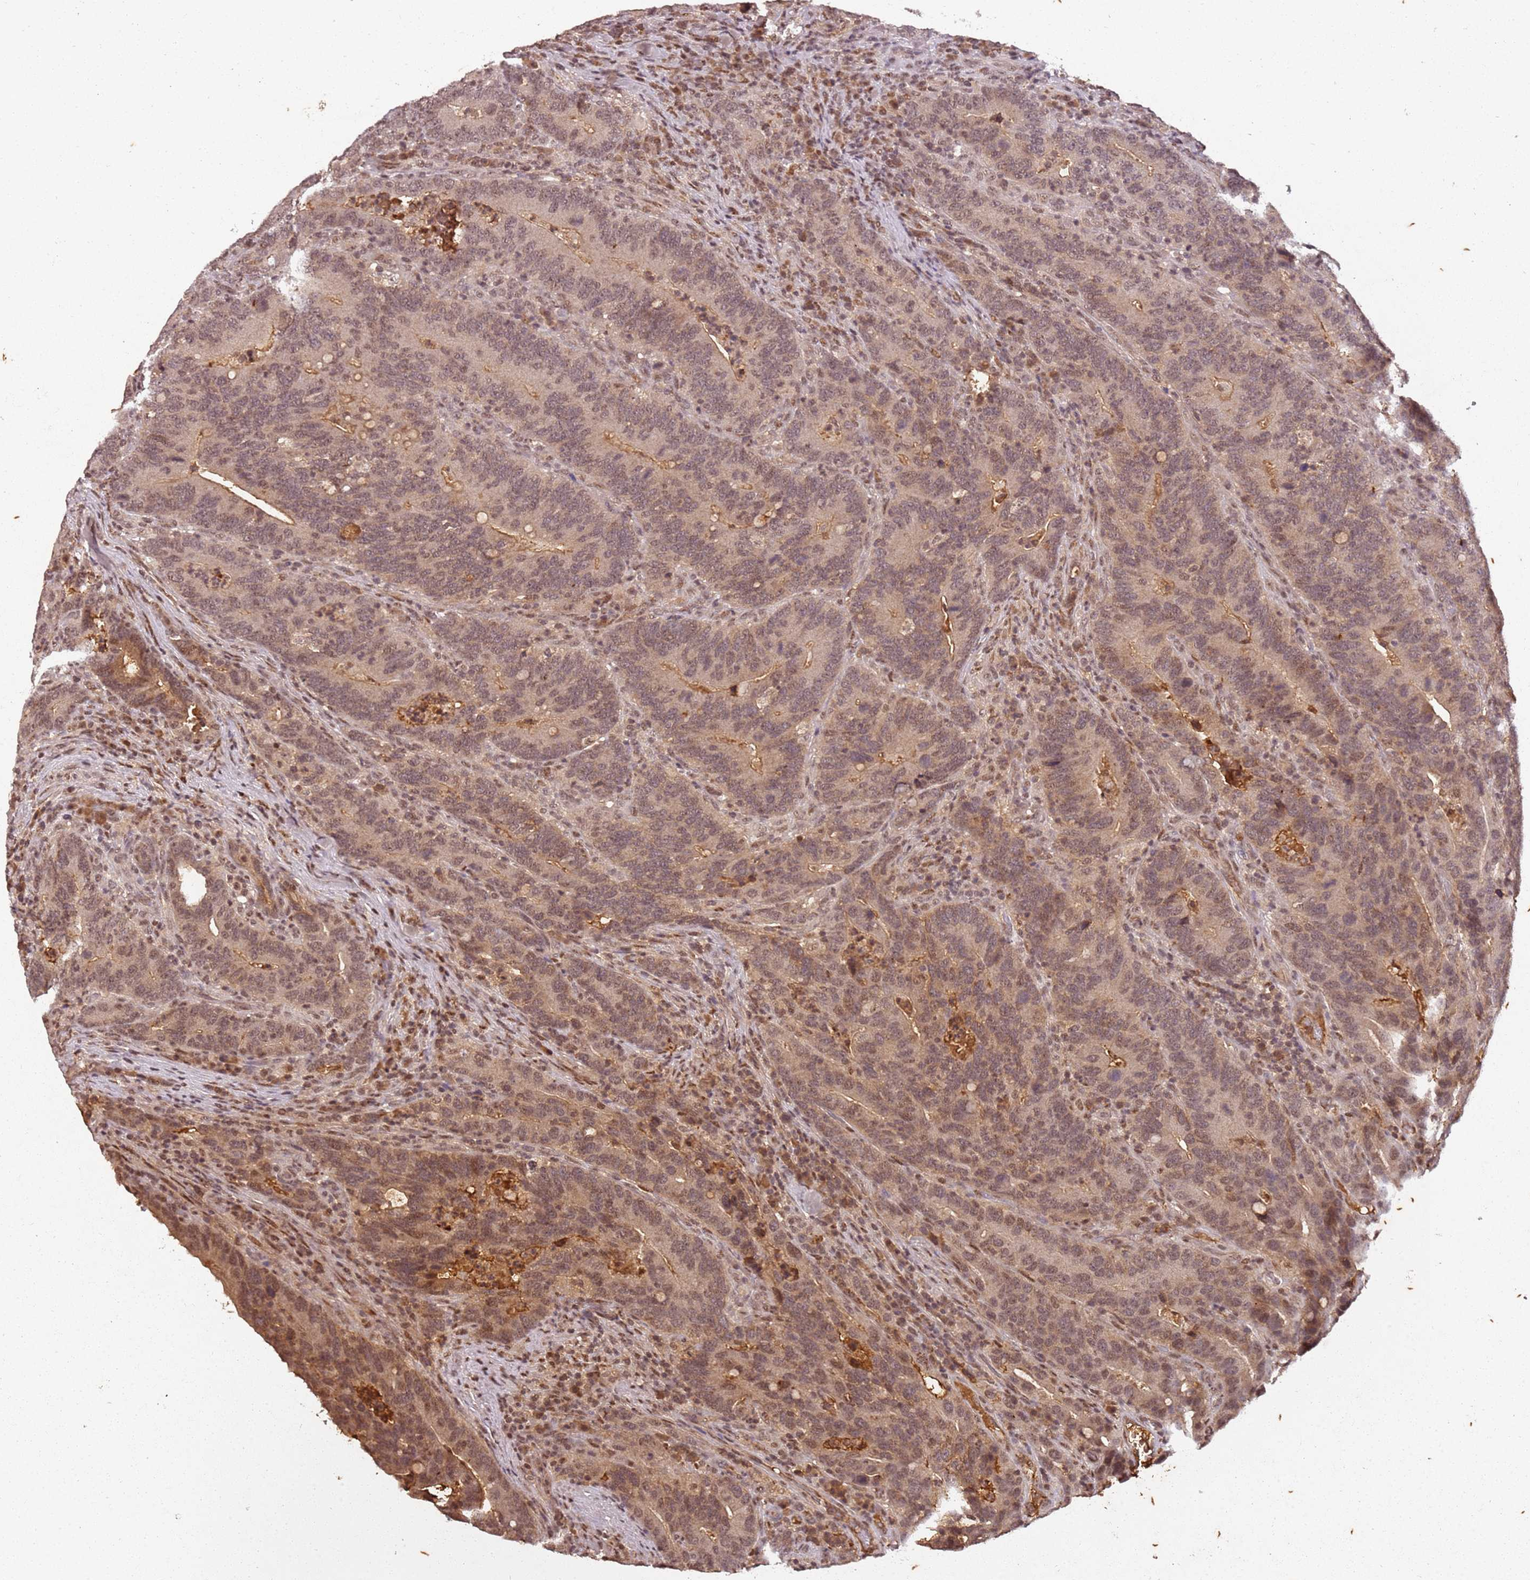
{"staining": {"intensity": "moderate", "quantity": ">75%", "location": "nuclear"}, "tissue": "colorectal cancer", "cell_type": "Tumor cells", "image_type": "cancer", "snomed": [{"axis": "morphology", "description": "Adenocarcinoma, NOS"}, {"axis": "topography", "description": "Colon"}], "caption": "Immunohistochemistry of colorectal adenocarcinoma shows medium levels of moderate nuclear staining in approximately >75% of tumor cells. The staining was performed using DAB to visualize the protein expression in brown, while the nuclei were stained in blue with hematoxylin (Magnification: 20x).", "gene": "COL1A2", "patient": {"sex": "female", "age": 66}}